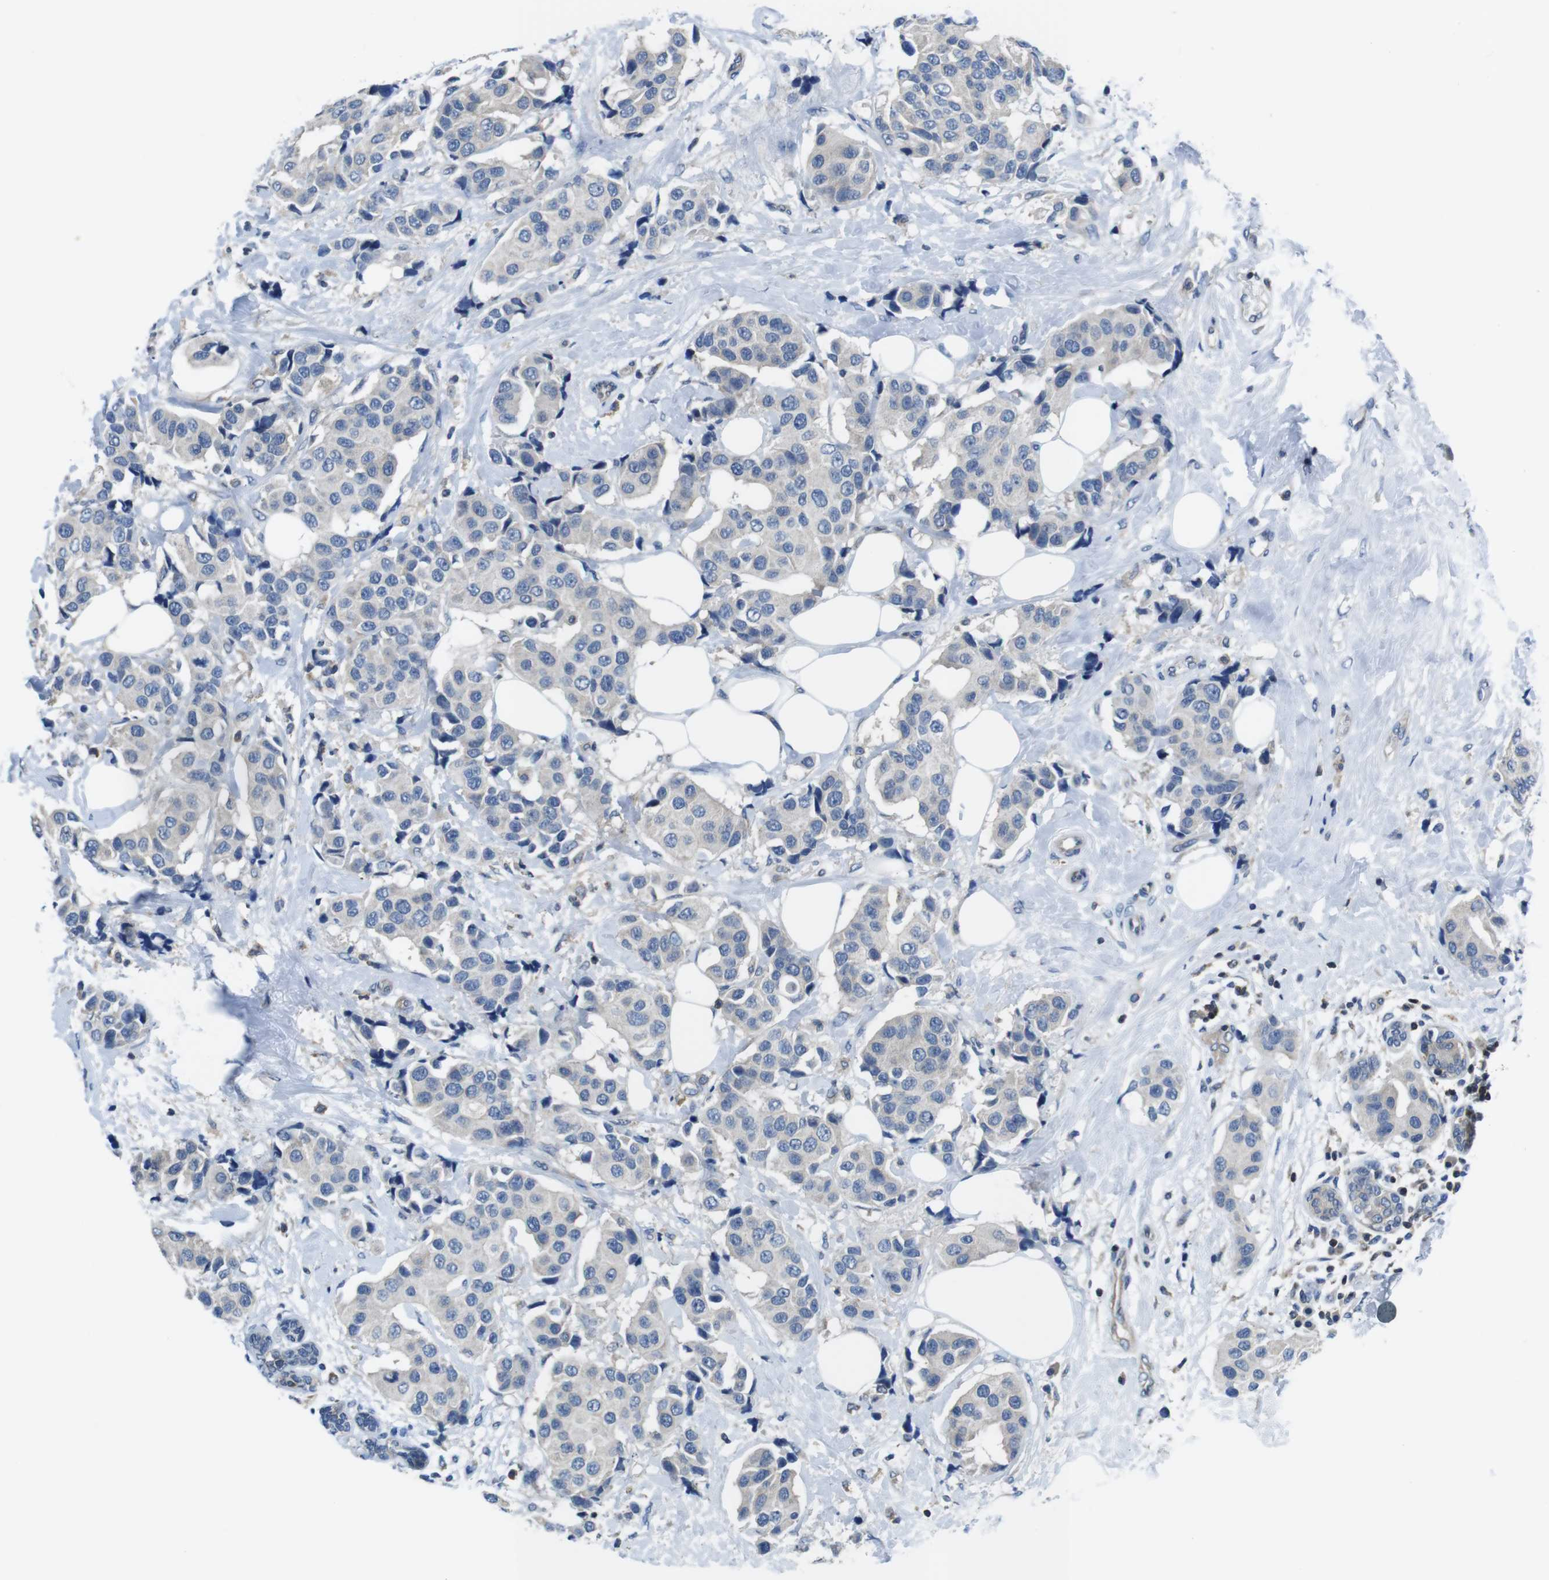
{"staining": {"intensity": "negative", "quantity": "none", "location": "none"}, "tissue": "breast cancer", "cell_type": "Tumor cells", "image_type": "cancer", "snomed": [{"axis": "morphology", "description": "Normal tissue, NOS"}, {"axis": "morphology", "description": "Duct carcinoma"}, {"axis": "topography", "description": "Breast"}], "caption": "Immunohistochemistry image of human invasive ductal carcinoma (breast) stained for a protein (brown), which exhibits no expression in tumor cells.", "gene": "PIK3CD", "patient": {"sex": "female", "age": 39}}